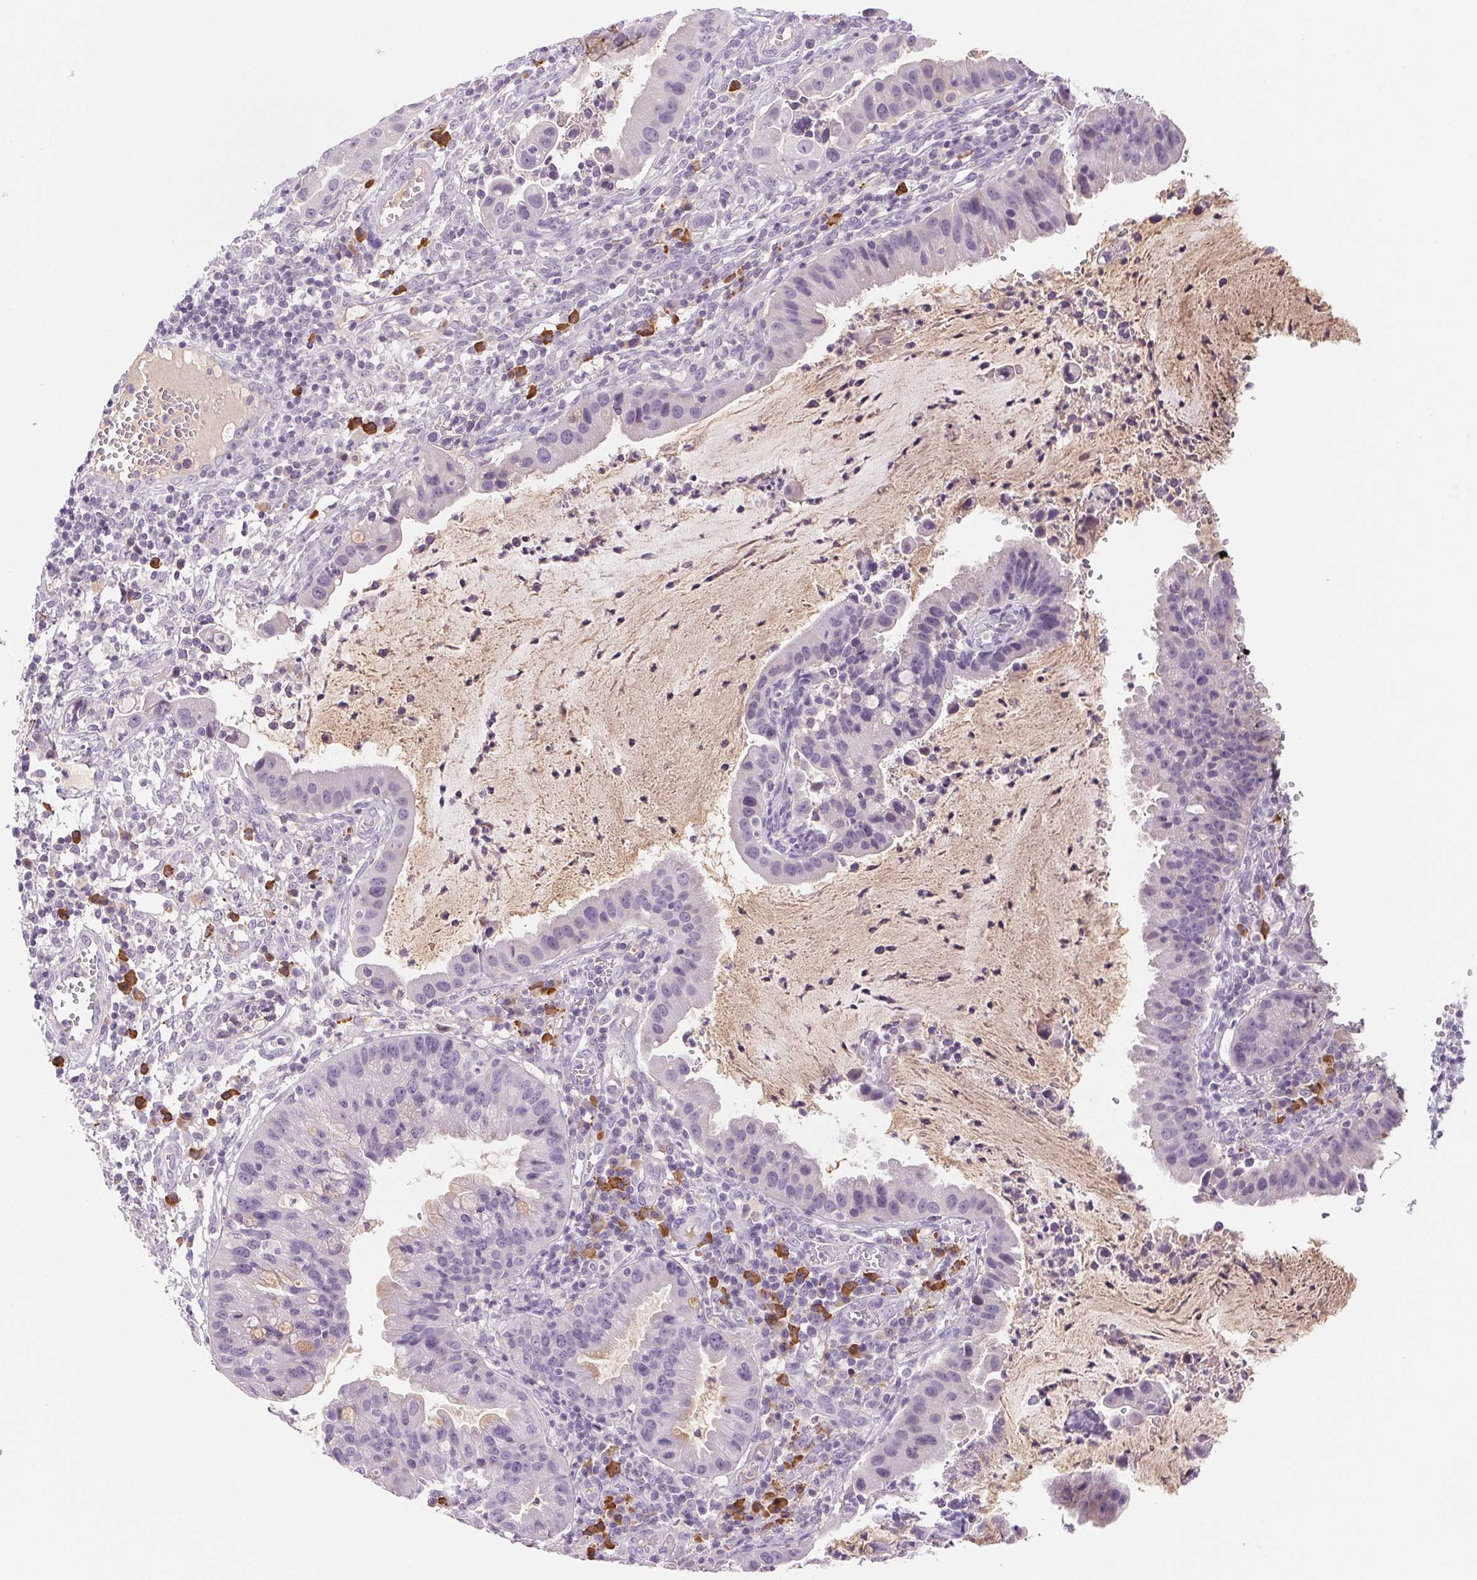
{"staining": {"intensity": "negative", "quantity": "none", "location": "none"}, "tissue": "cervical cancer", "cell_type": "Tumor cells", "image_type": "cancer", "snomed": [{"axis": "morphology", "description": "Adenocarcinoma, NOS"}, {"axis": "topography", "description": "Cervix"}], "caption": "Immunohistochemistry (IHC) photomicrograph of neoplastic tissue: adenocarcinoma (cervical) stained with DAB (3,3'-diaminobenzidine) displays no significant protein staining in tumor cells. (Immunohistochemistry, brightfield microscopy, high magnification).", "gene": "IFIT1B", "patient": {"sex": "female", "age": 34}}